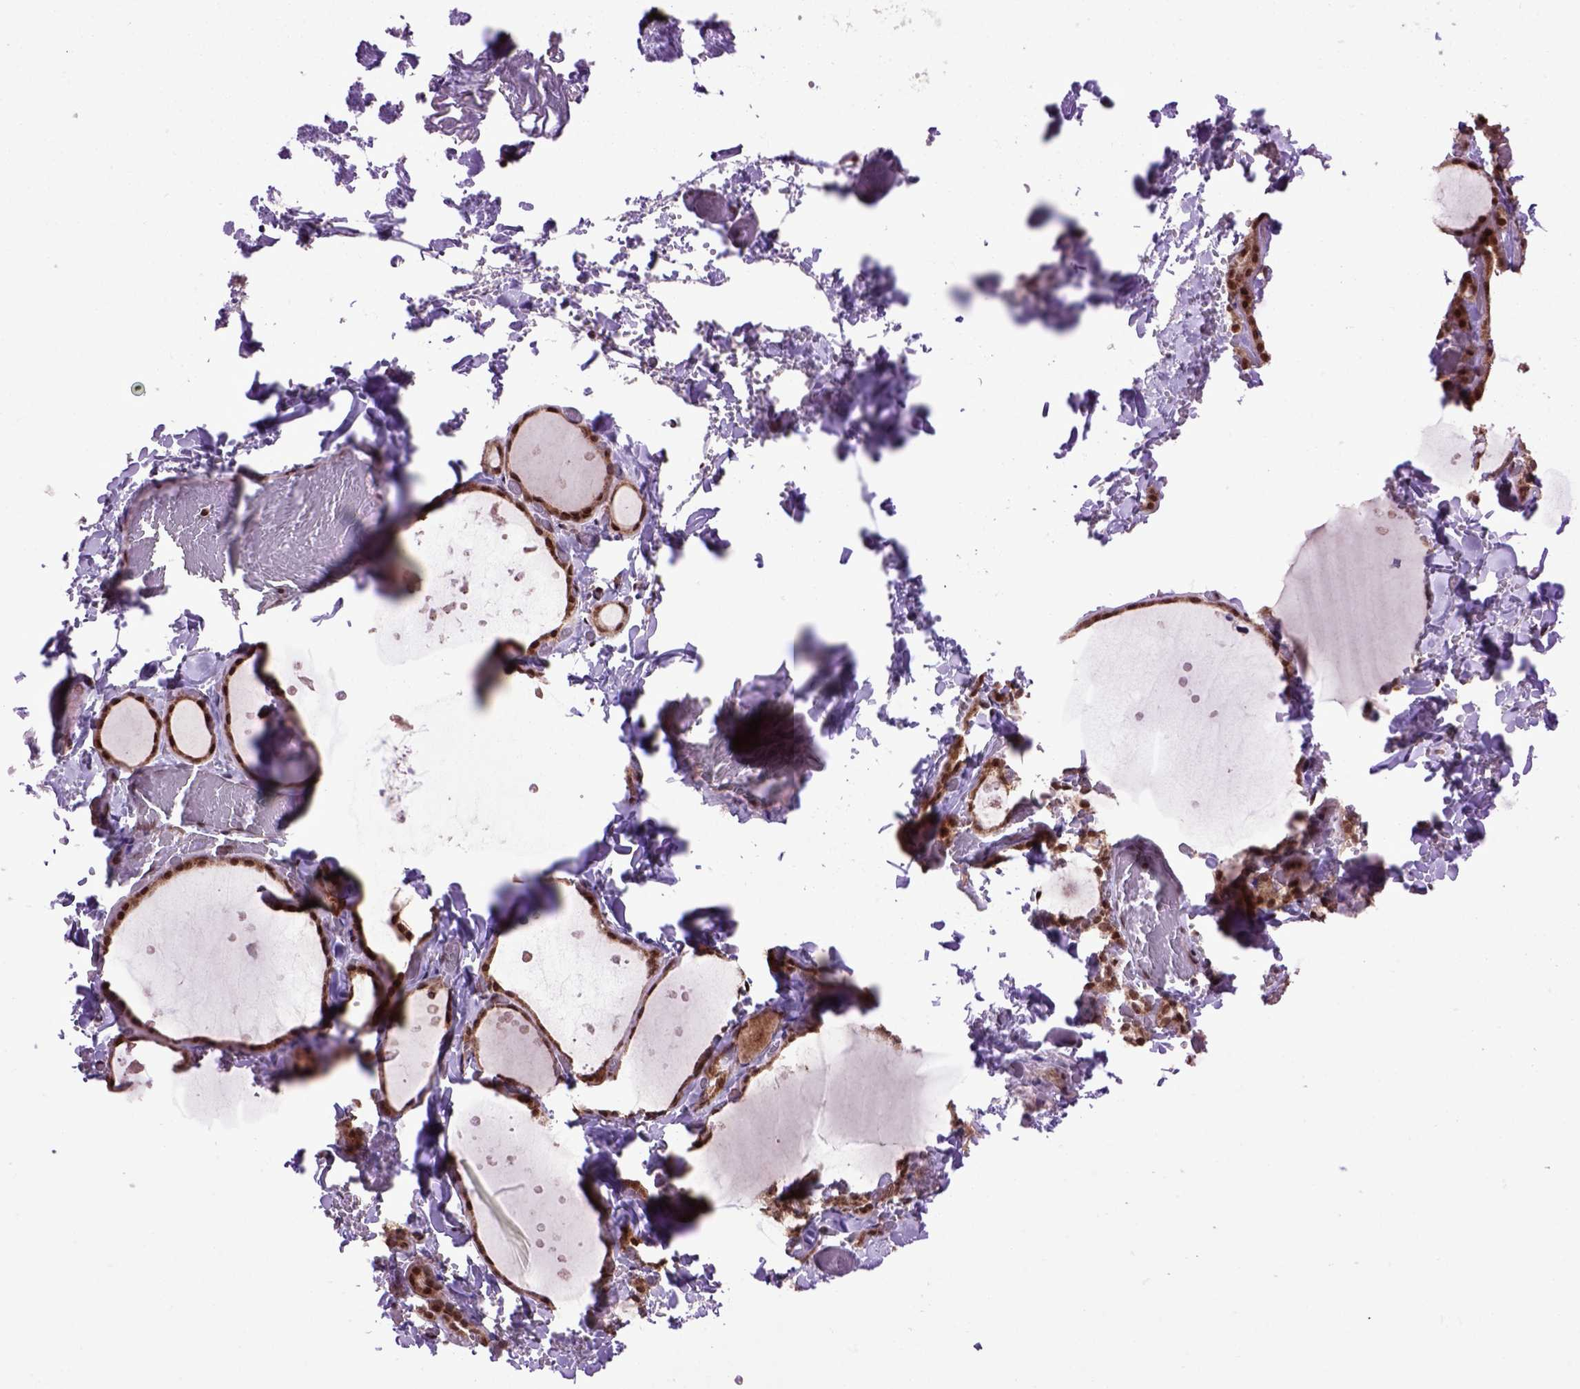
{"staining": {"intensity": "strong", "quantity": ">75%", "location": "nuclear"}, "tissue": "thyroid gland", "cell_type": "Glandular cells", "image_type": "normal", "snomed": [{"axis": "morphology", "description": "Normal tissue, NOS"}, {"axis": "topography", "description": "Thyroid gland"}], "caption": "Protein analysis of benign thyroid gland exhibits strong nuclear positivity in about >75% of glandular cells.", "gene": "CELF1", "patient": {"sex": "female", "age": 36}}